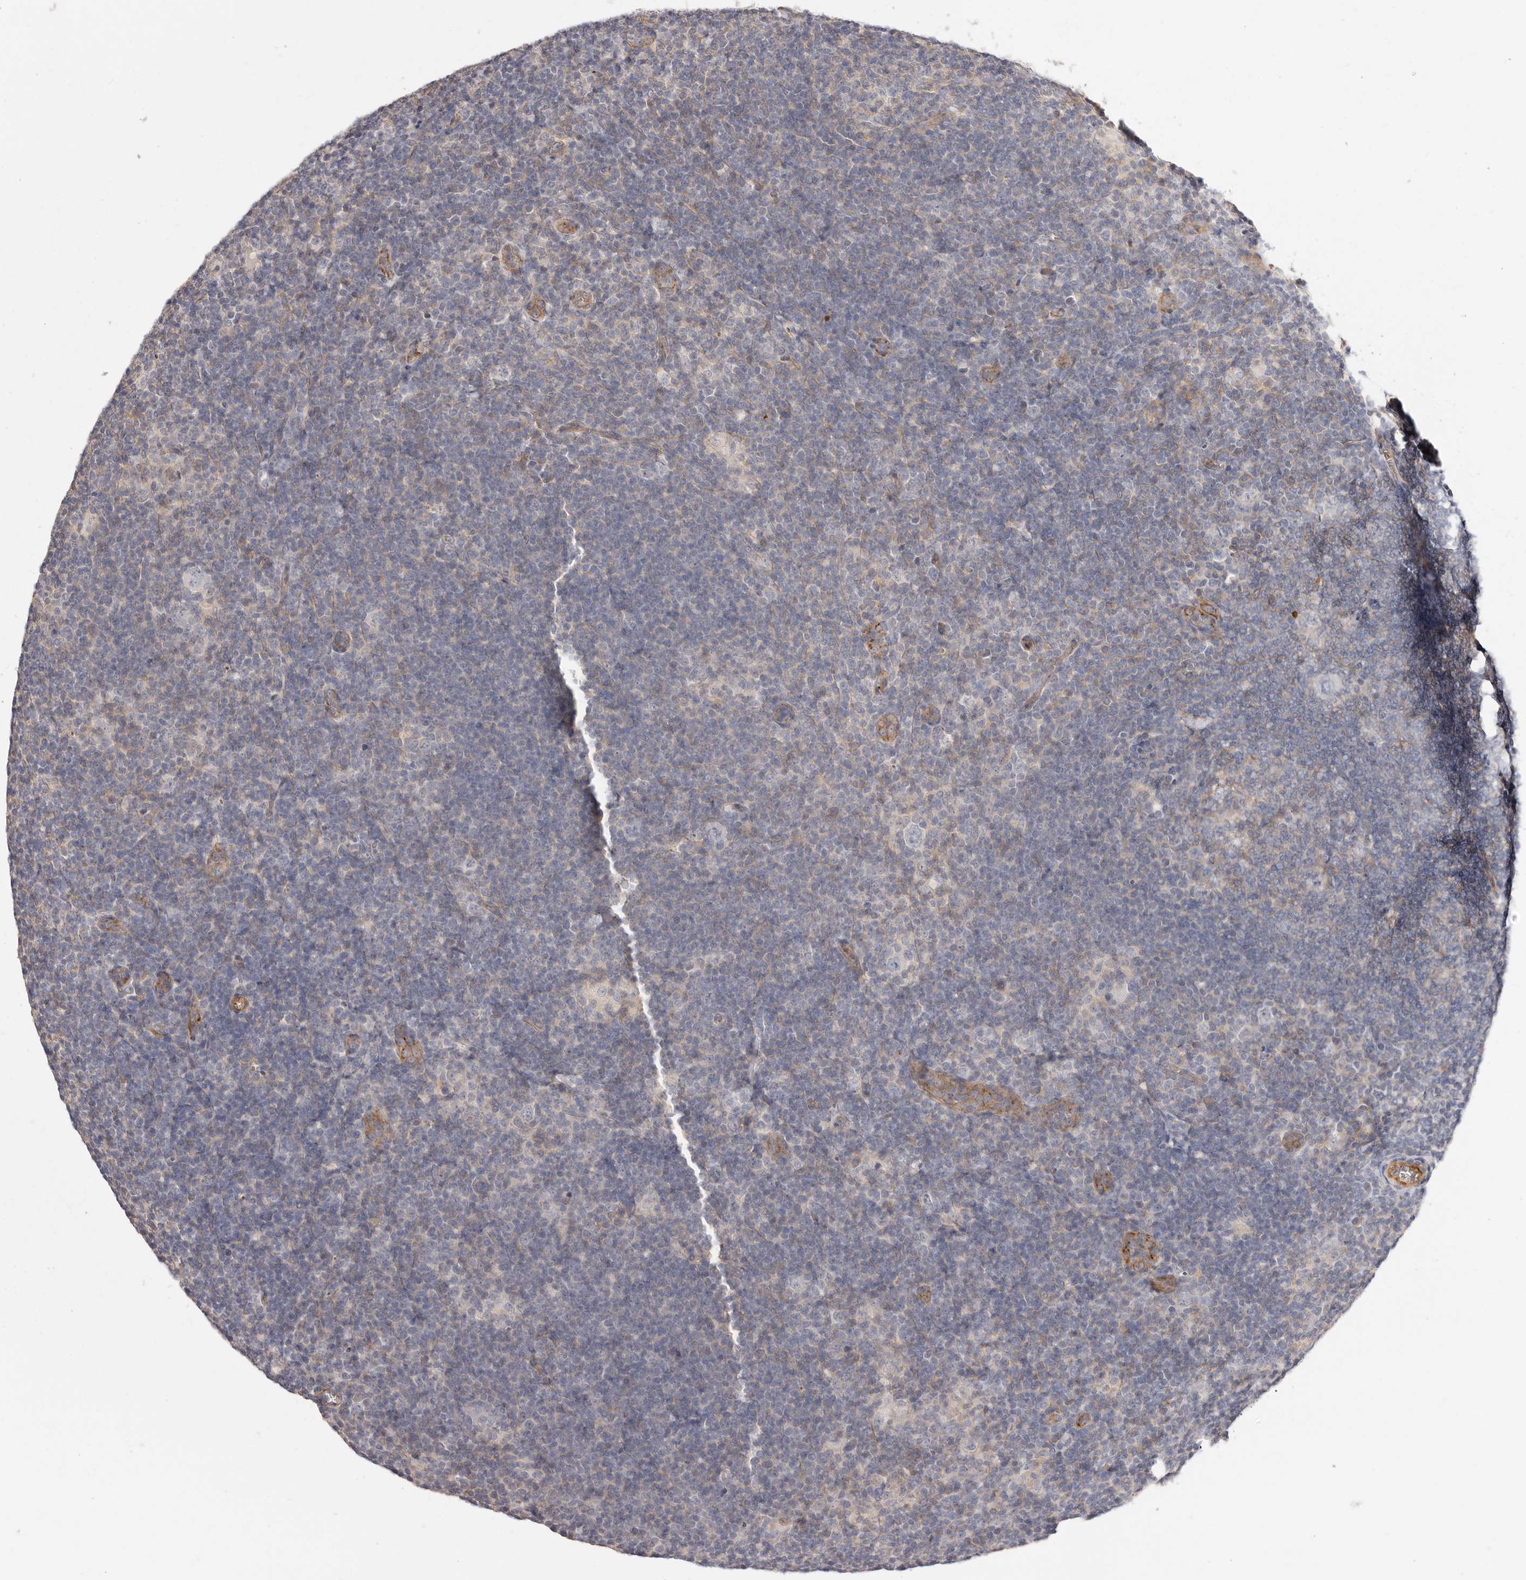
{"staining": {"intensity": "negative", "quantity": "none", "location": "none"}, "tissue": "lymphoma", "cell_type": "Tumor cells", "image_type": "cancer", "snomed": [{"axis": "morphology", "description": "Hodgkin's disease, NOS"}, {"axis": "topography", "description": "Lymph node"}], "caption": "Immunohistochemistry of human Hodgkin's disease shows no expression in tumor cells.", "gene": "SLC35B2", "patient": {"sex": "female", "age": 57}}